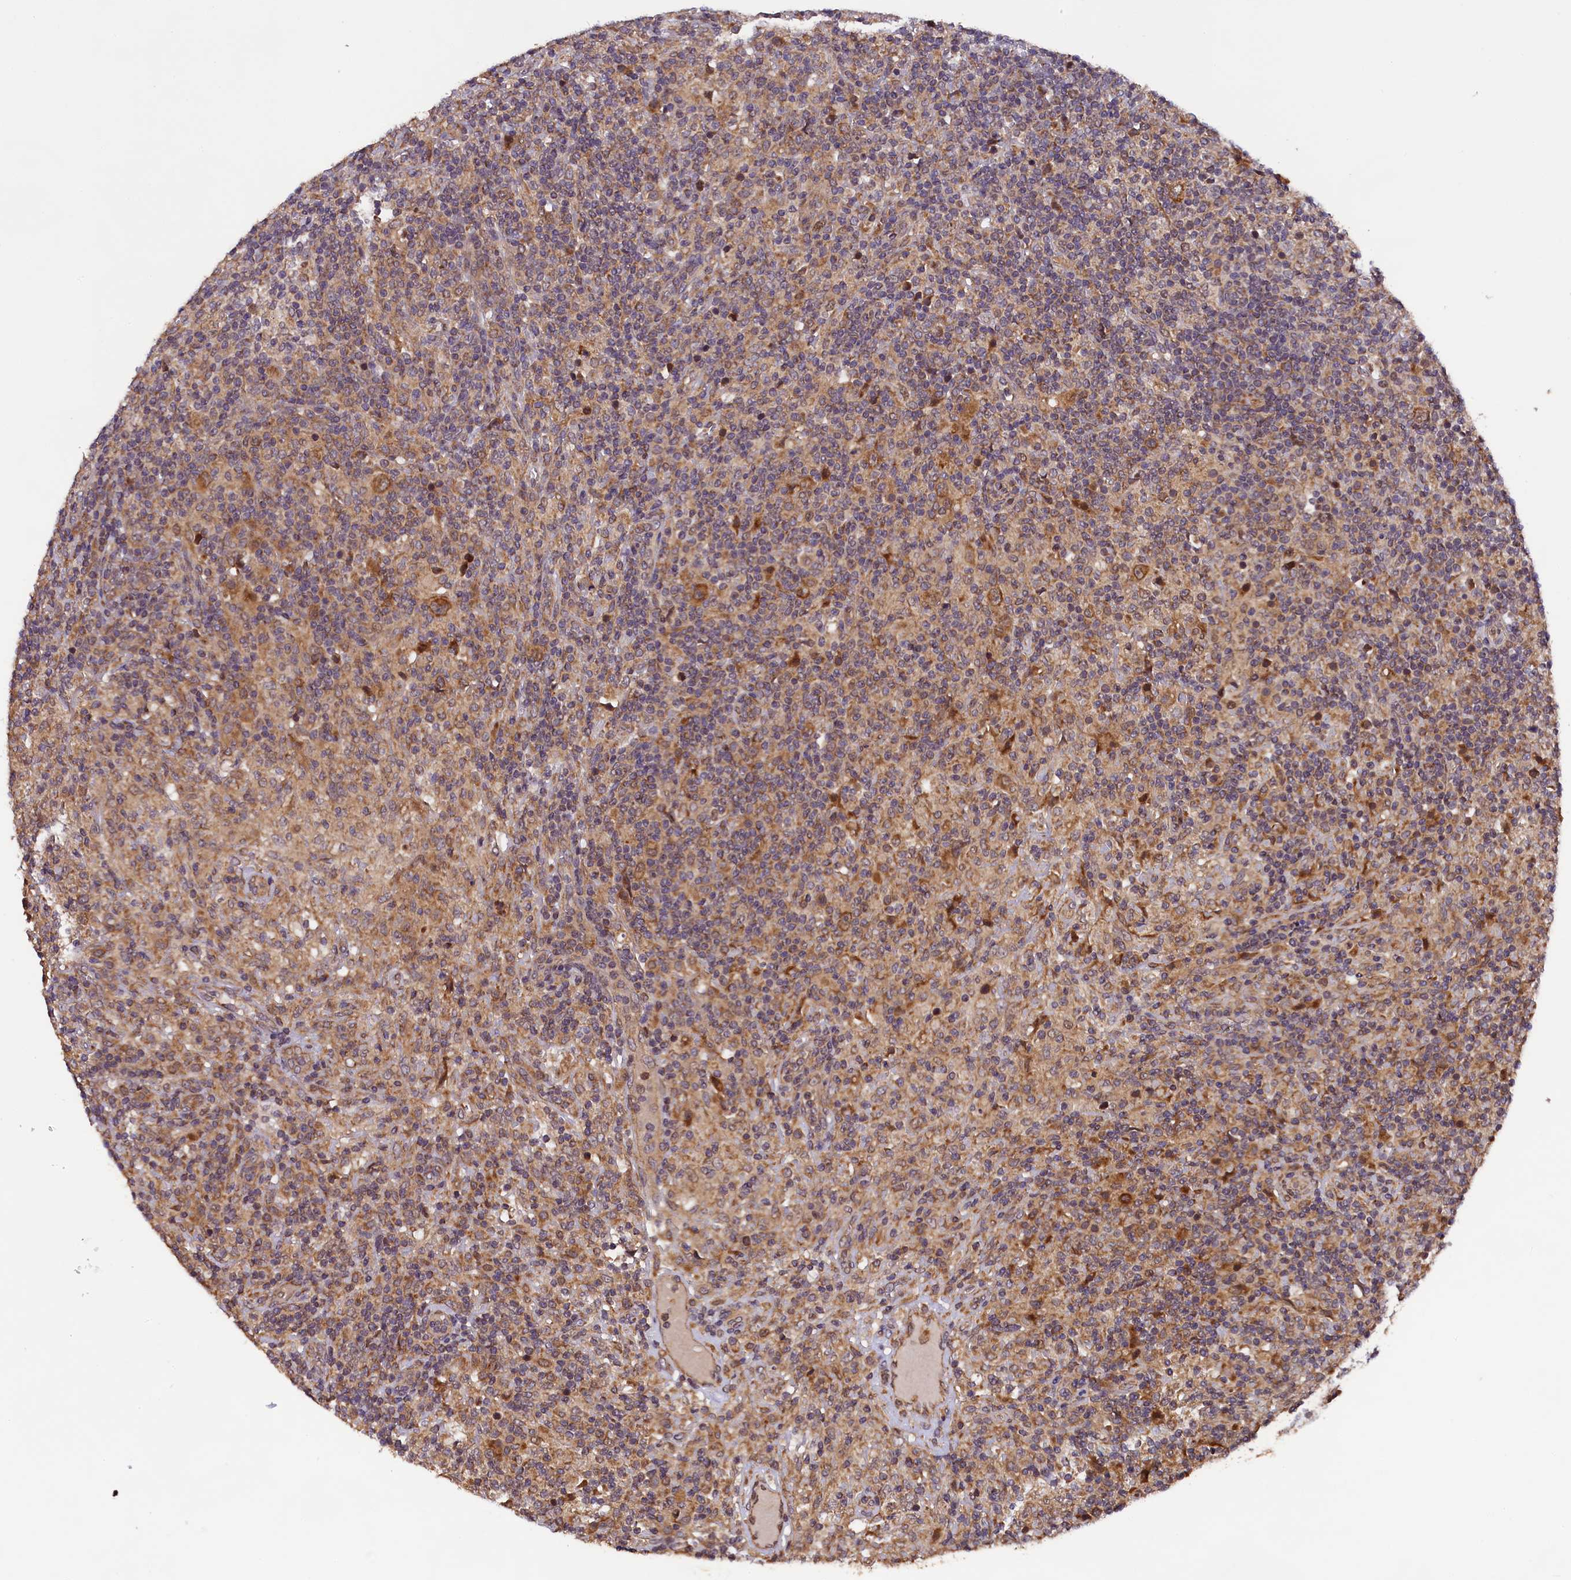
{"staining": {"intensity": "moderate", "quantity": ">75%", "location": "cytoplasmic/membranous"}, "tissue": "lymphoma", "cell_type": "Tumor cells", "image_type": "cancer", "snomed": [{"axis": "morphology", "description": "Hodgkin's disease, NOS"}, {"axis": "topography", "description": "Lymph node"}], "caption": "A brown stain shows moderate cytoplasmic/membranous expression of a protein in lymphoma tumor cells.", "gene": "DOHH", "patient": {"sex": "male", "age": 70}}